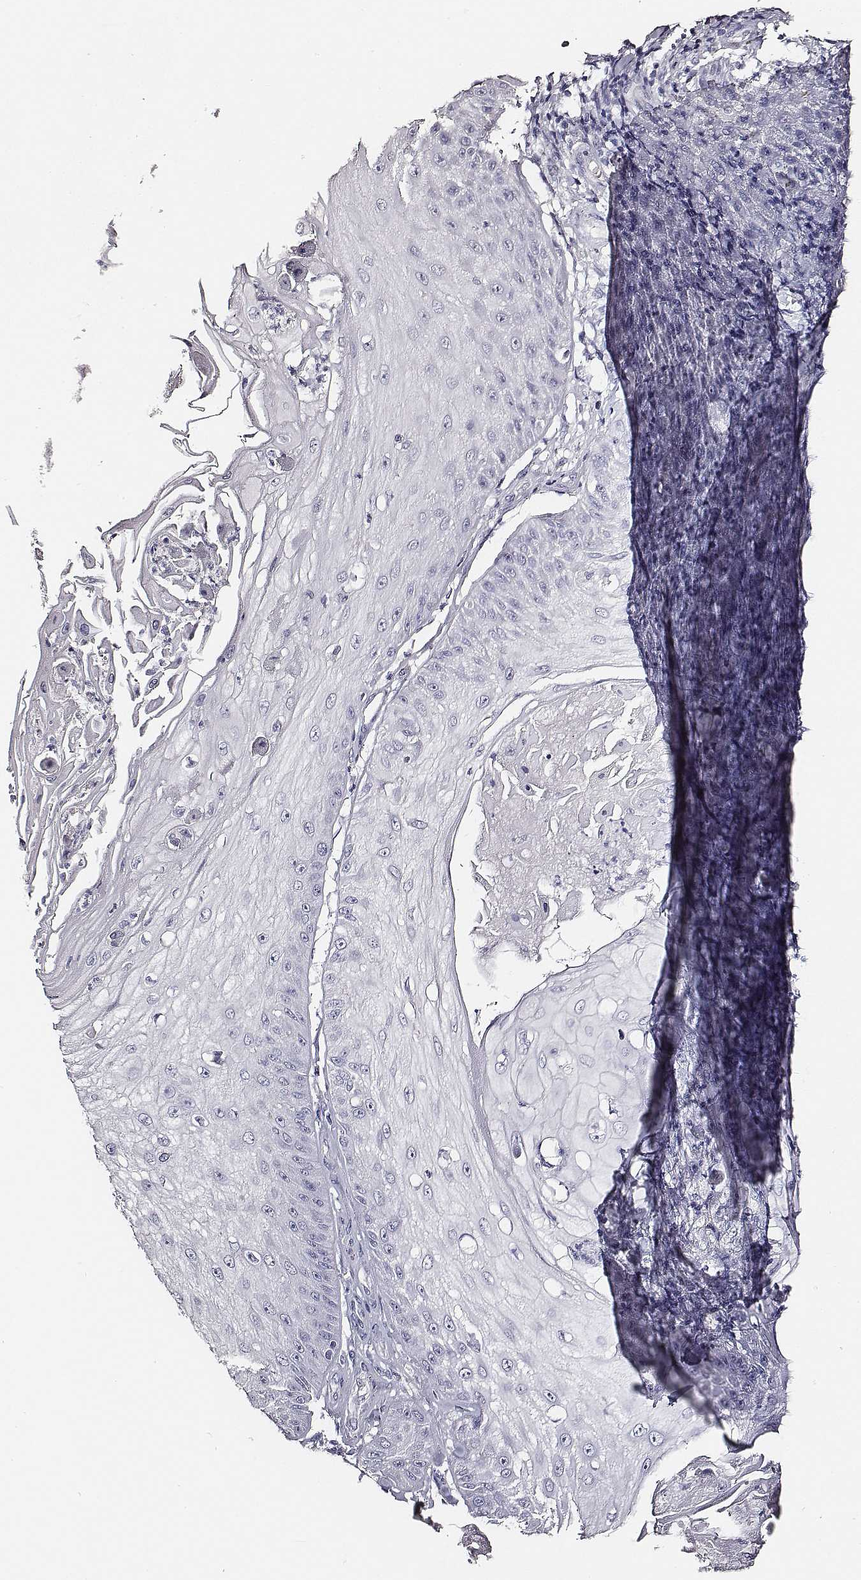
{"staining": {"intensity": "negative", "quantity": "none", "location": "none"}, "tissue": "skin cancer", "cell_type": "Tumor cells", "image_type": "cancer", "snomed": [{"axis": "morphology", "description": "Squamous cell carcinoma, NOS"}, {"axis": "topography", "description": "Skin"}], "caption": "This photomicrograph is of skin squamous cell carcinoma stained with immunohistochemistry to label a protein in brown with the nuclei are counter-stained blue. There is no positivity in tumor cells.", "gene": "AADAT", "patient": {"sex": "male", "age": 70}}